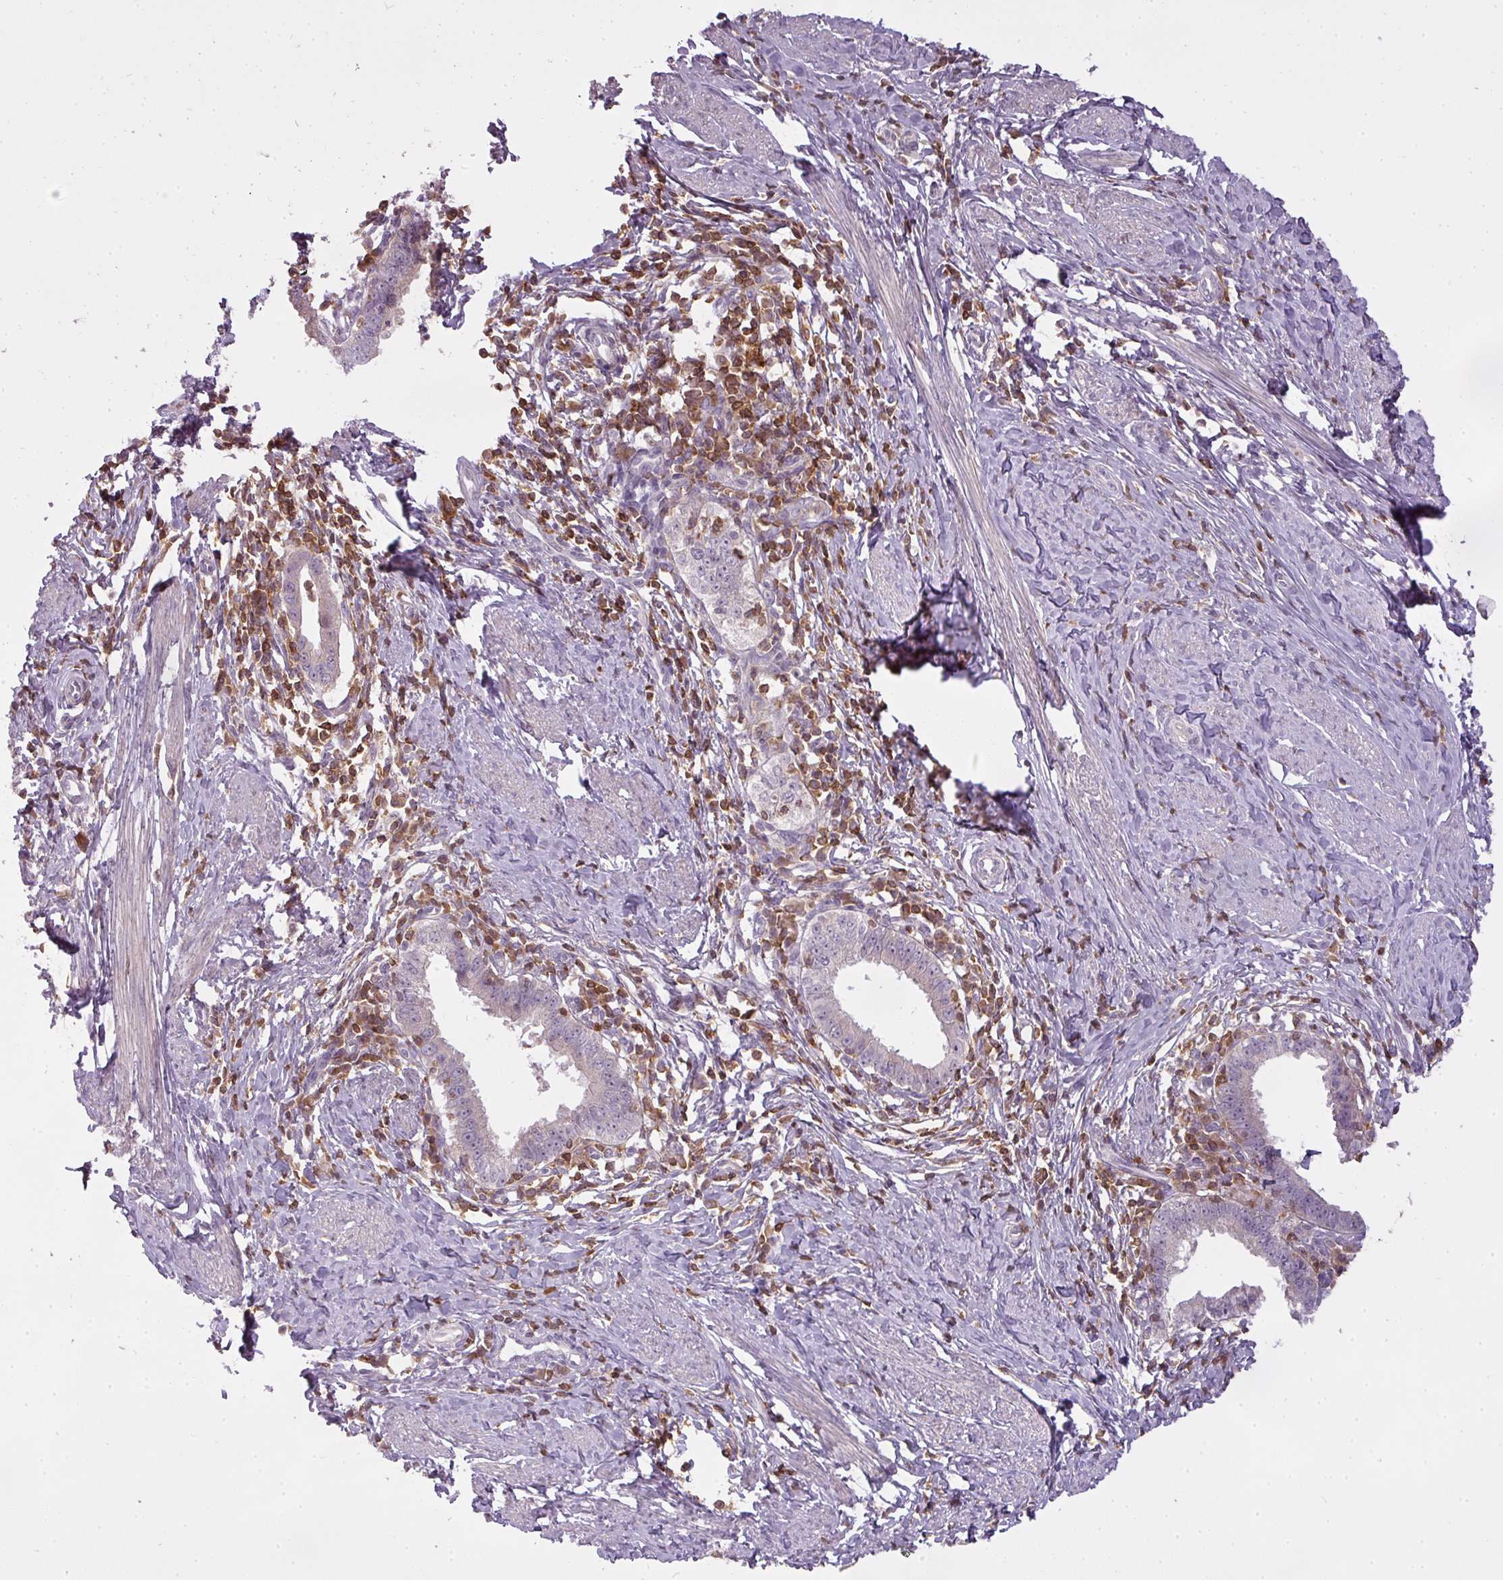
{"staining": {"intensity": "negative", "quantity": "none", "location": "none"}, "tissue": "cervical cancer", "cell_type": "Tumor cells", "image_type": "cancer", "snomed": [{"axis": "morphology", "description": "Adenocarcinoma, NOS"}, {"axis": "topography", "description": "Cervix"}], "caption": "Micrograph shows no significant protein staining in tumor cells of adenocarcinoma (cervical).", "gene": "STK4", "patient": {"sex": "female", "age": 36}}